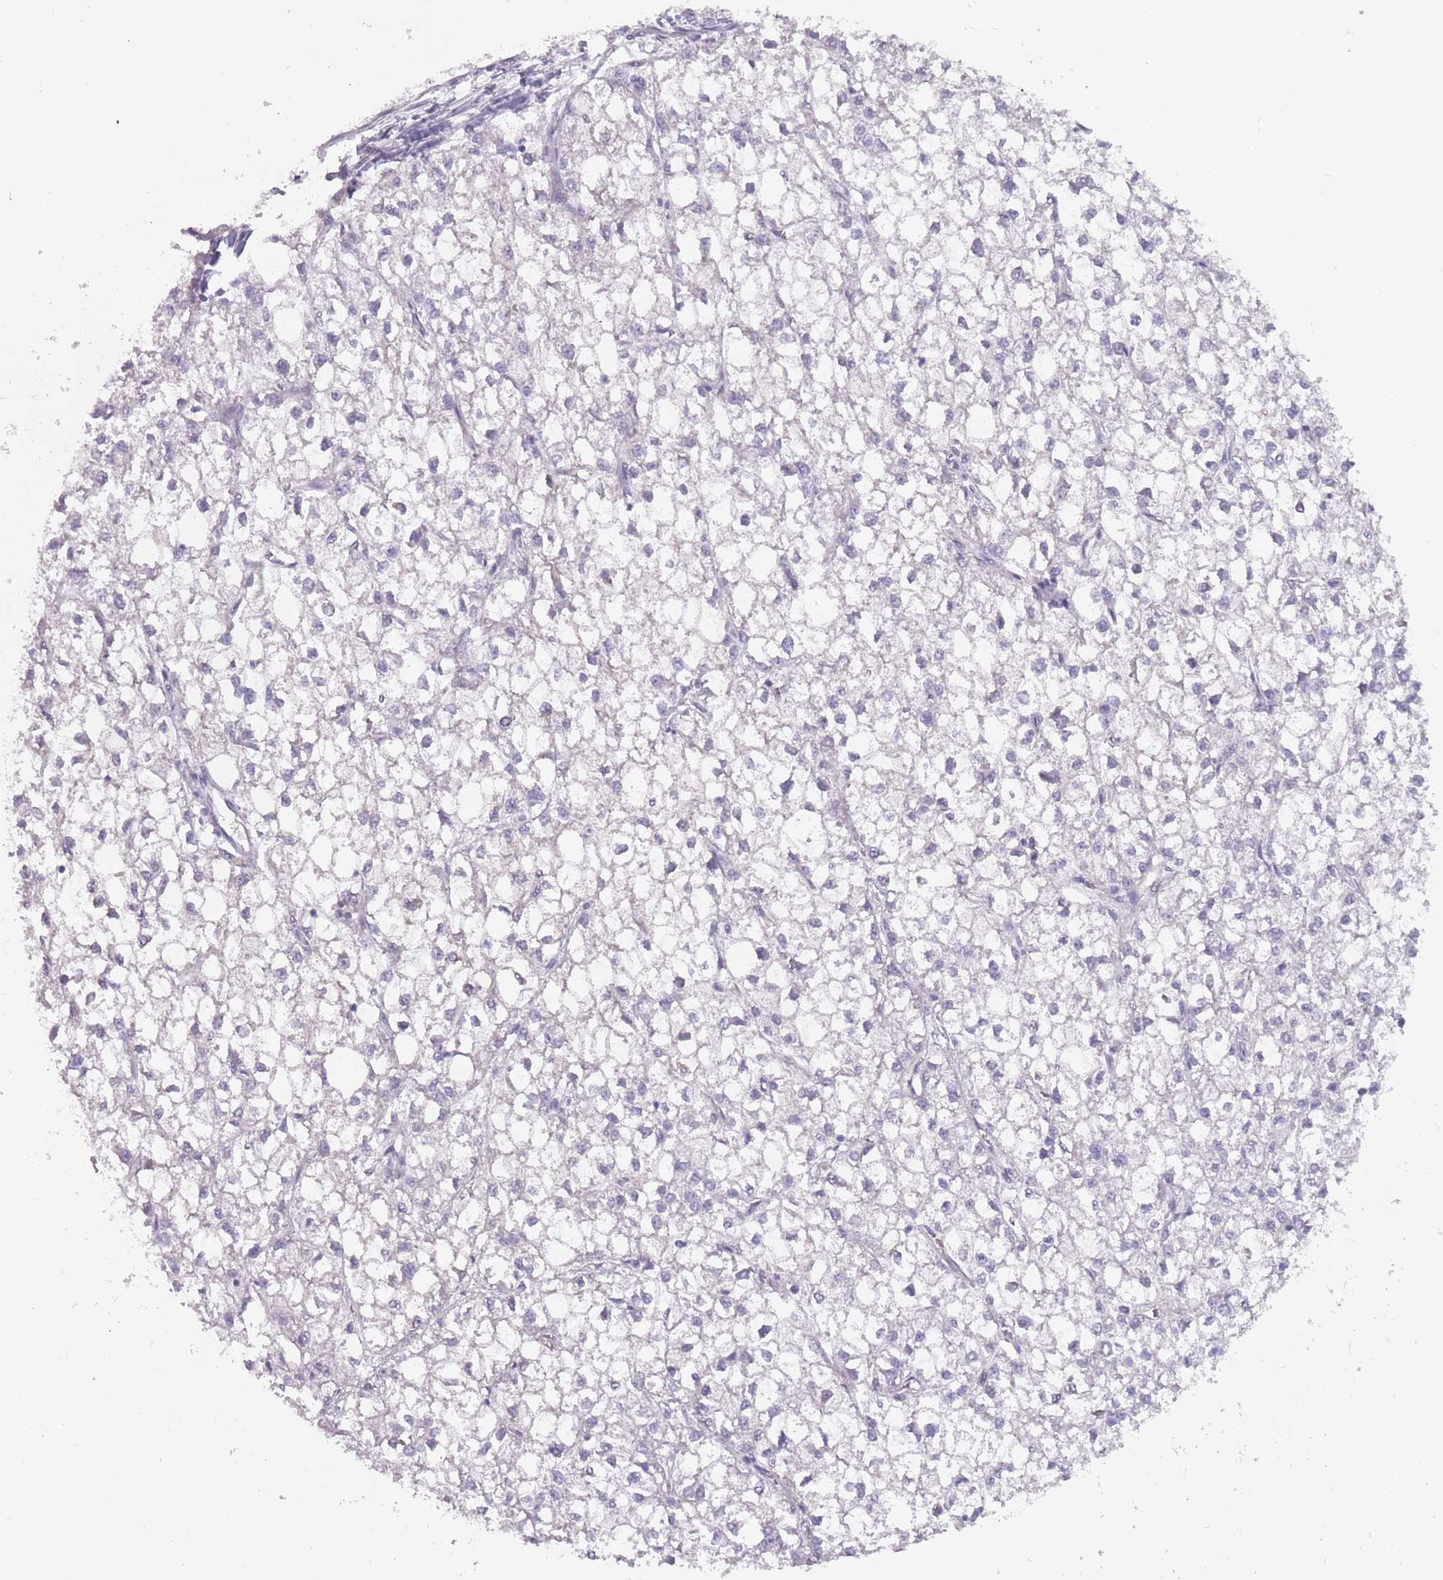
{"staining": {"intensity": "negative", "quantity": "none", "location": "none"}, "tissue": "liver cancer", "cell_type": "Tumor cells", "image_type": "cancer", "snomed": [{"axis": "morphology", "description": "Carcinoma, Hepatocellular, NOS"}, {"axis": "topography", "description": "Liver"}], "caption": "Tumor cells are negative for protein expression in human liver cancer.", "gene": "DDX4", "patient": {"sex": "female", "age": 43}}